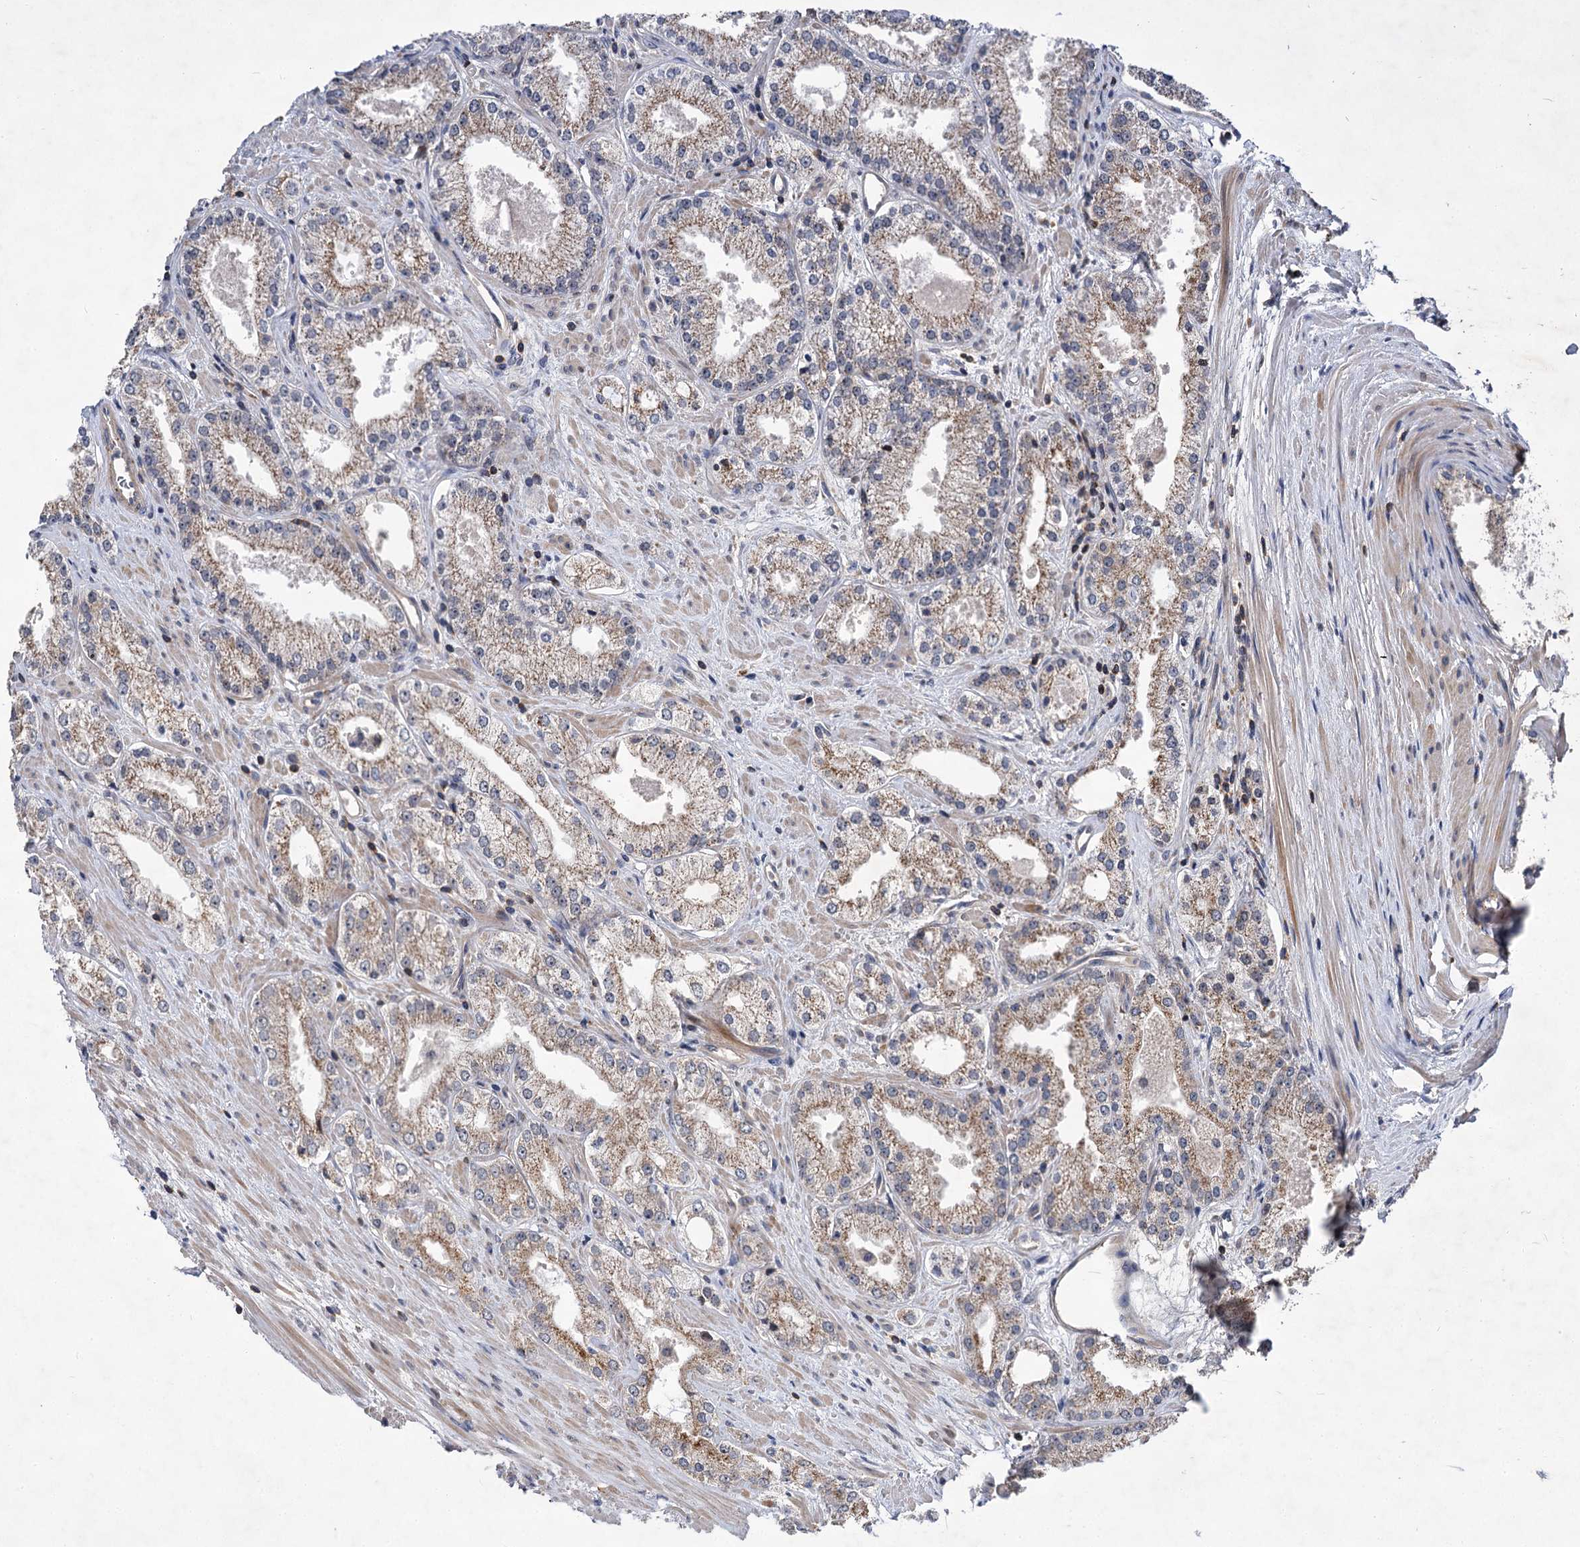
{"staining": {"intensity": "moderate", "quantity": "25%-75%", "location": "cytoplasmic/membranous"}, "tissue": "prostate cancer", "cell_type": "Tumor cells", "image_type": "cancer", "snomed": [{"axis": "morphology", "description": "Adenocarcinoma, Low grade"}, {"axis": "topography", "description": "Prostate"}], "caption": "Tumor cells exhibit moderate cytoplasmic/membranous expression in about 25%-75% of cells in low-grade adenocarcinoma (prostate). The staining was performed using DAB, with brown indicating positive protein expression. Nuclei are stained blue with hematoxylin.", "gene": "ABLIM1", "patient": {"sex": "male", "age": 69}}